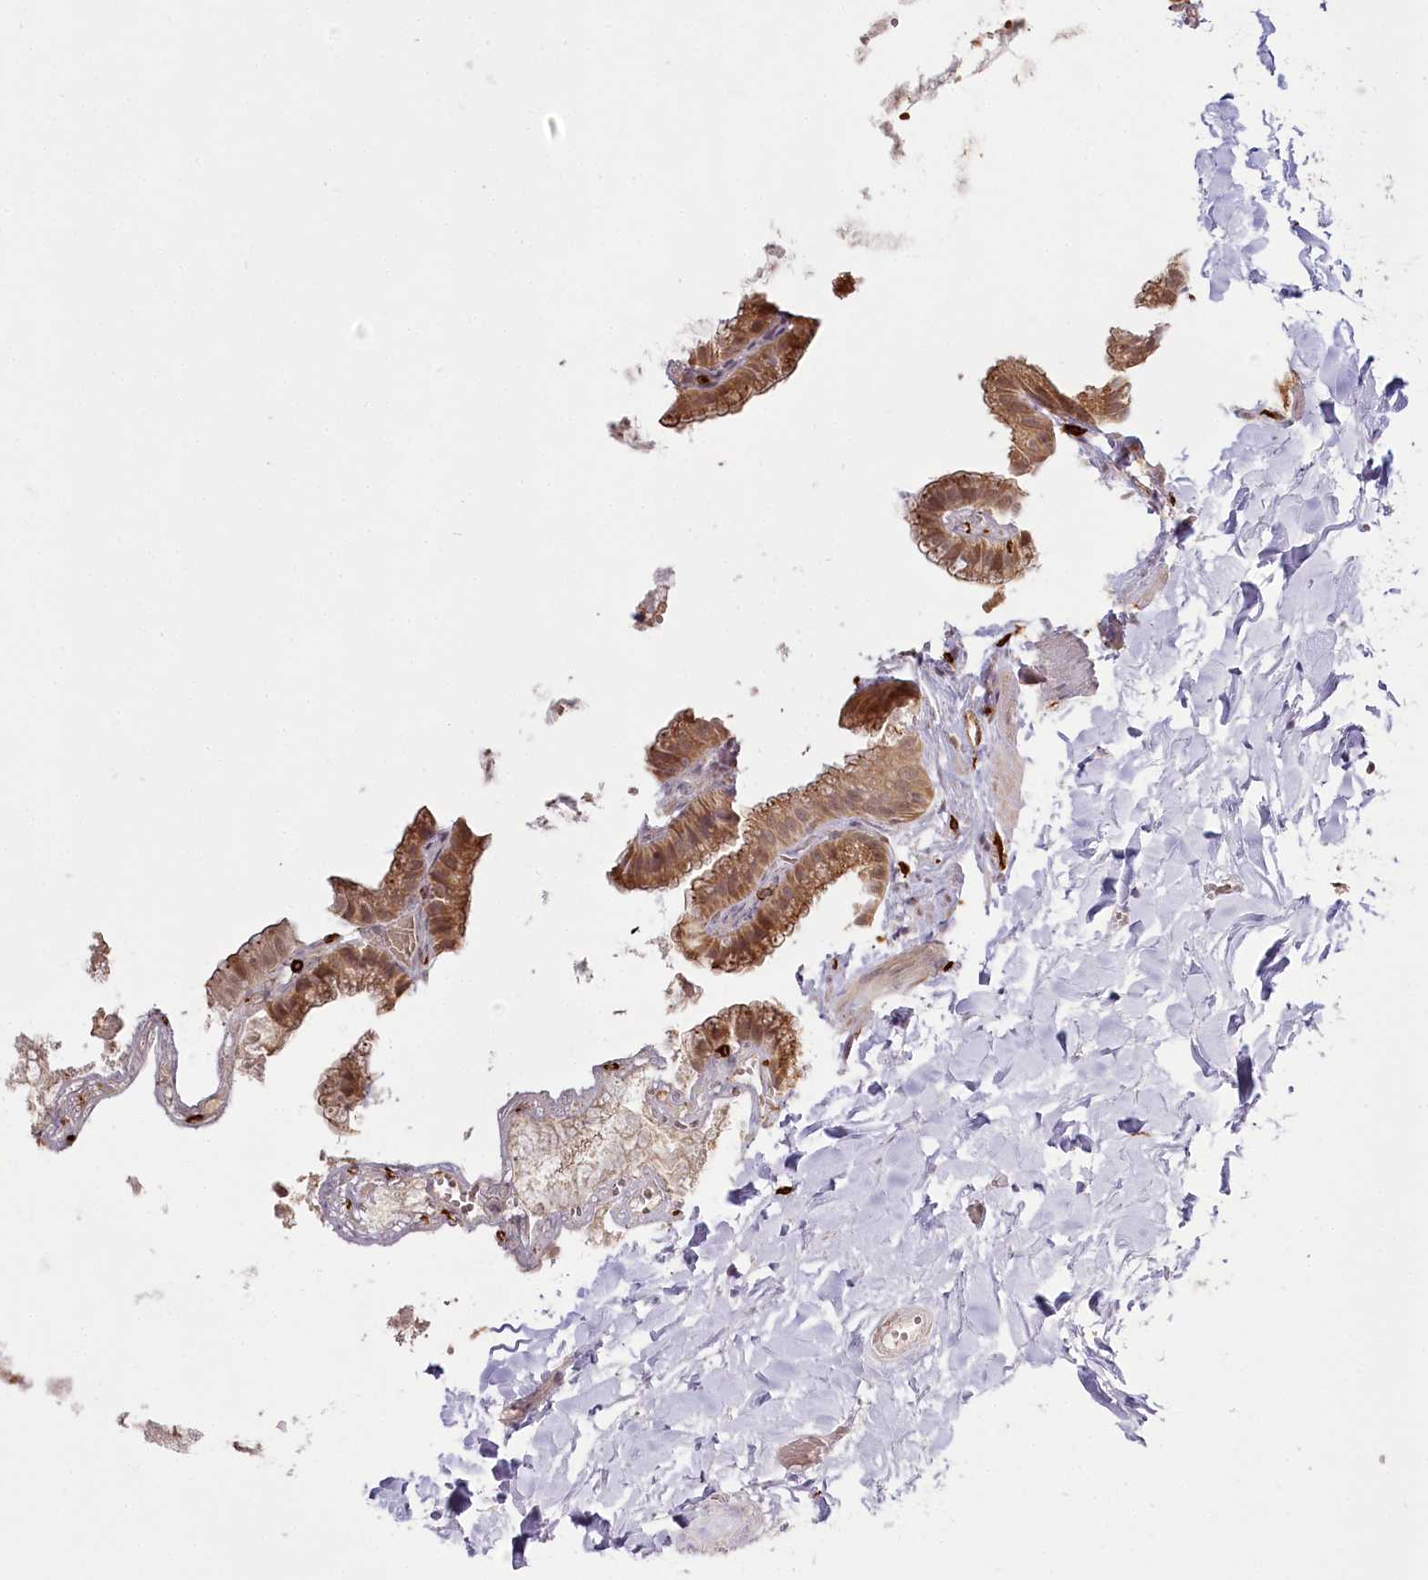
{"staining": {"intensity": "moderate", "quantity": ">75%", "location": "cytoplasmic/membranous,nuclear"}, "tissue": "gallbladder", "cell_type": "Glandular cells", "image_type": "normal", "snomed": [{"axis": "morphology", "description": "Normal tissue, NOS"}, {"axis": "topography", "description": "Gallbladder"}], "caption": "This micrograph reveals normal gallbladder stained with immunohistochemistry (IHC) to label a protein in brown. The cytoplasmic/membranous,nuclear of glandular cells show moderate positivity for the protein. Nuclei are counter-stained blue.", "gene": "FAM13A", "patient": {"sex": "male", "age": 38}}